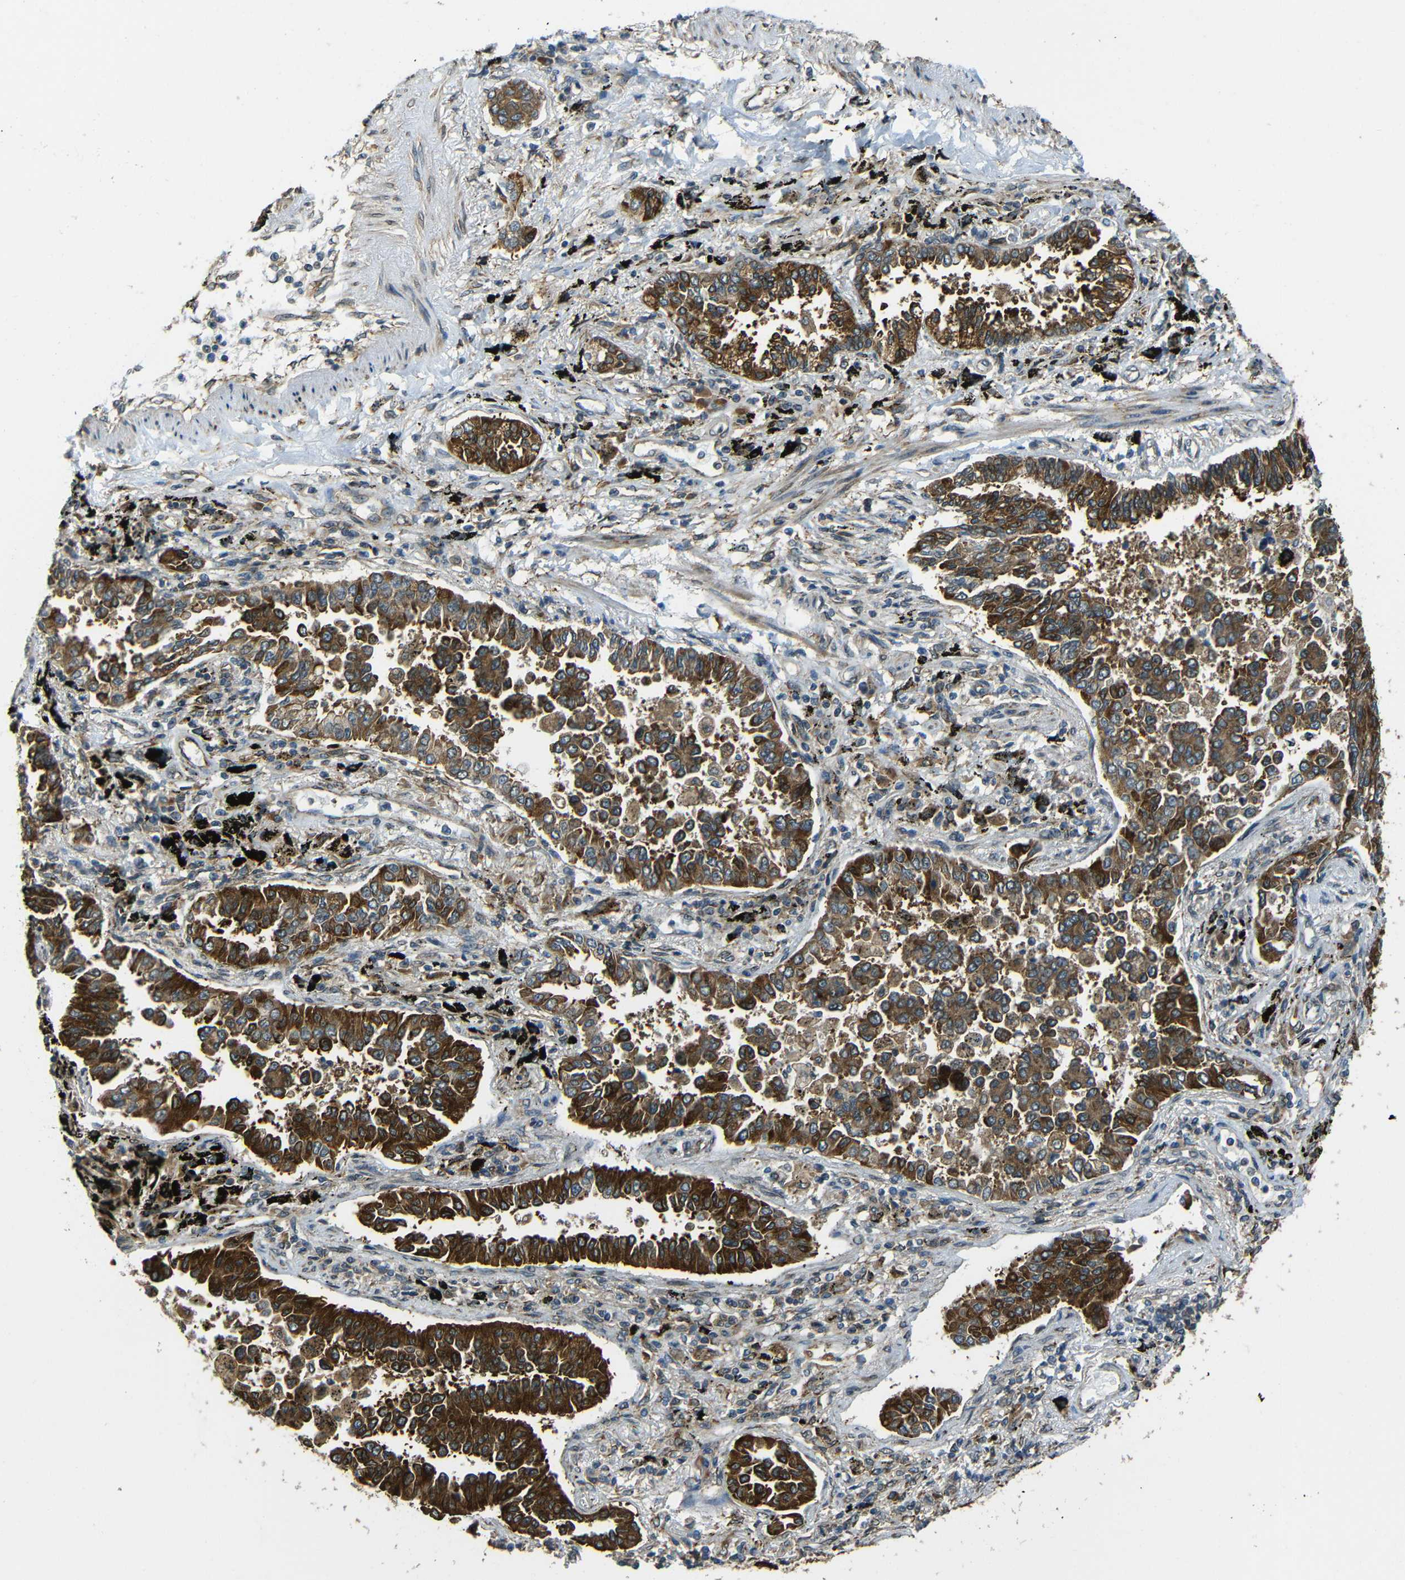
{"staining": {"intensity": "strong", "quantity": "25%-75%", "location": "cytoplasmic/membranous"}, "tissue": "lung cancer", "cell_type": "Tumor cells", "image_type": "cancer", "snomed": [{"axis": "morphology", "description": "Normal tissue, NOS"}, {"axis": "morphology", "description": "Adenocarcinoma, NOS"}, {"axis": "topography", "description": "Lung"}], "caption": "A brown stain highlights strong cytoplasmic/membranous staining of a protein in human adenocarcinoma (lung) tumor cells. (DAB (3,3'-diaminobenzidine) IHC, brown staining for protein, blue staining for nuclei).", "gene": "VAPB", "patient": {"sex": "male", "age": 59}}